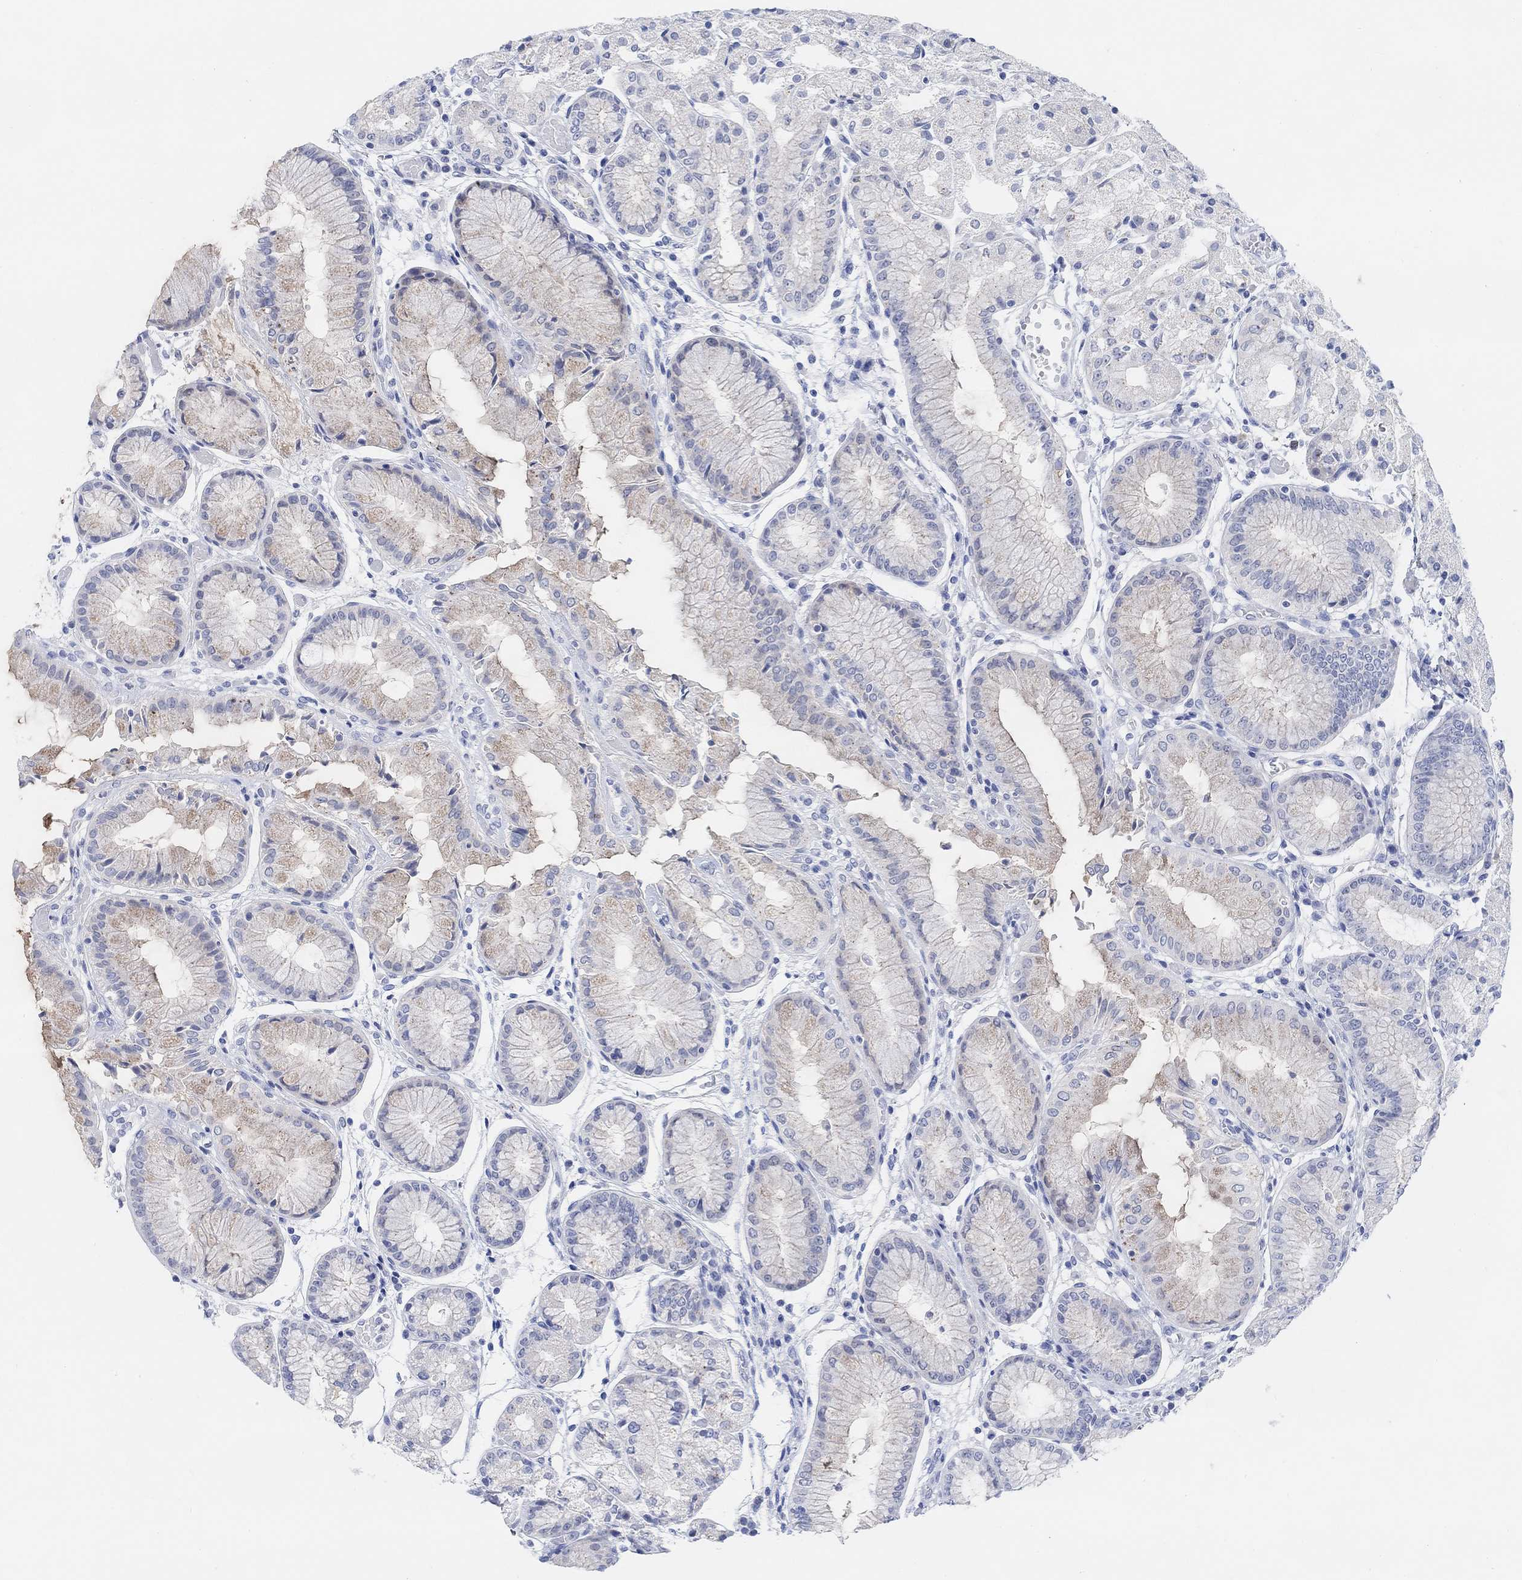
{"staining": {"intensity": "negative", "quantity": "none", "location": "none"}, "tissue": "stomach", "cell_type": "Glandular cells", "image_type": "normal", "snomed": [{"axis": "morphology", "description": "Normal tissue, NOS"}, {"axis": "topography", "description": "Stomach, upper"}], "caption": "DAB immunohistochemical staining of benign human stomach displays no significant positivity in glandular cells.", "gene": "ENO4", "patient": {"sex": "male", "age": 72}}